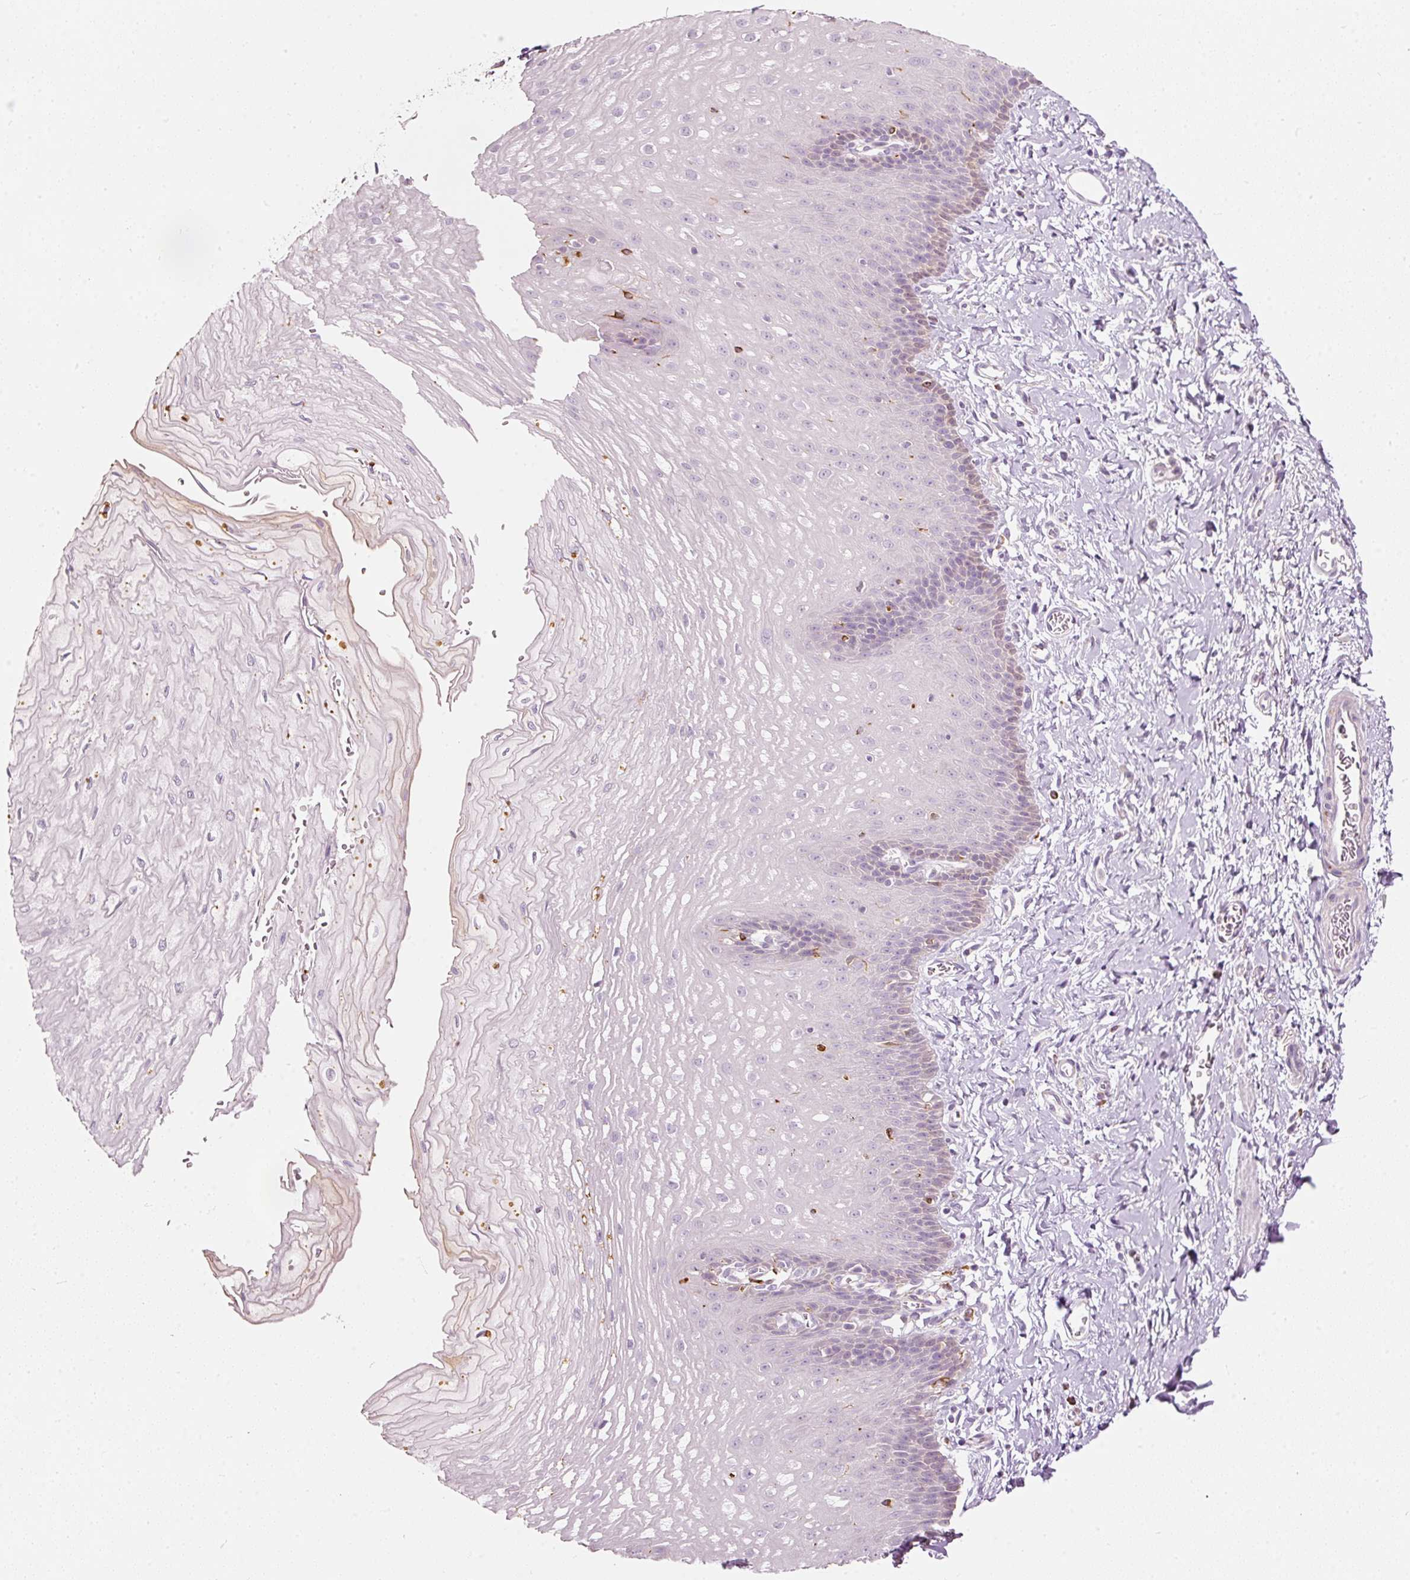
{"staining": {"intensity": "moderate", "quantity": "<25%", "location": "cytoplasmic/membranous,nuclear"}, "tissue": "esophagus", "cell_type": "Squamous epithelial cells", "image_type": "normal", "snomed": [{"axis": "morphology", "description": "Normal tissue, NOS"}, {"axis": "topography", "description": "Esophagus"}], "caption": "Protein expression analysis of benign human esophagus reveals moderate cytoplasmic/membranous,nuclear staining in about <25% of squamous epithelial cells. (IHC, brightfield microscopy, high magnification).", "gene": "MTHFD2", "patient": {"sex": "male", "age": 70}}